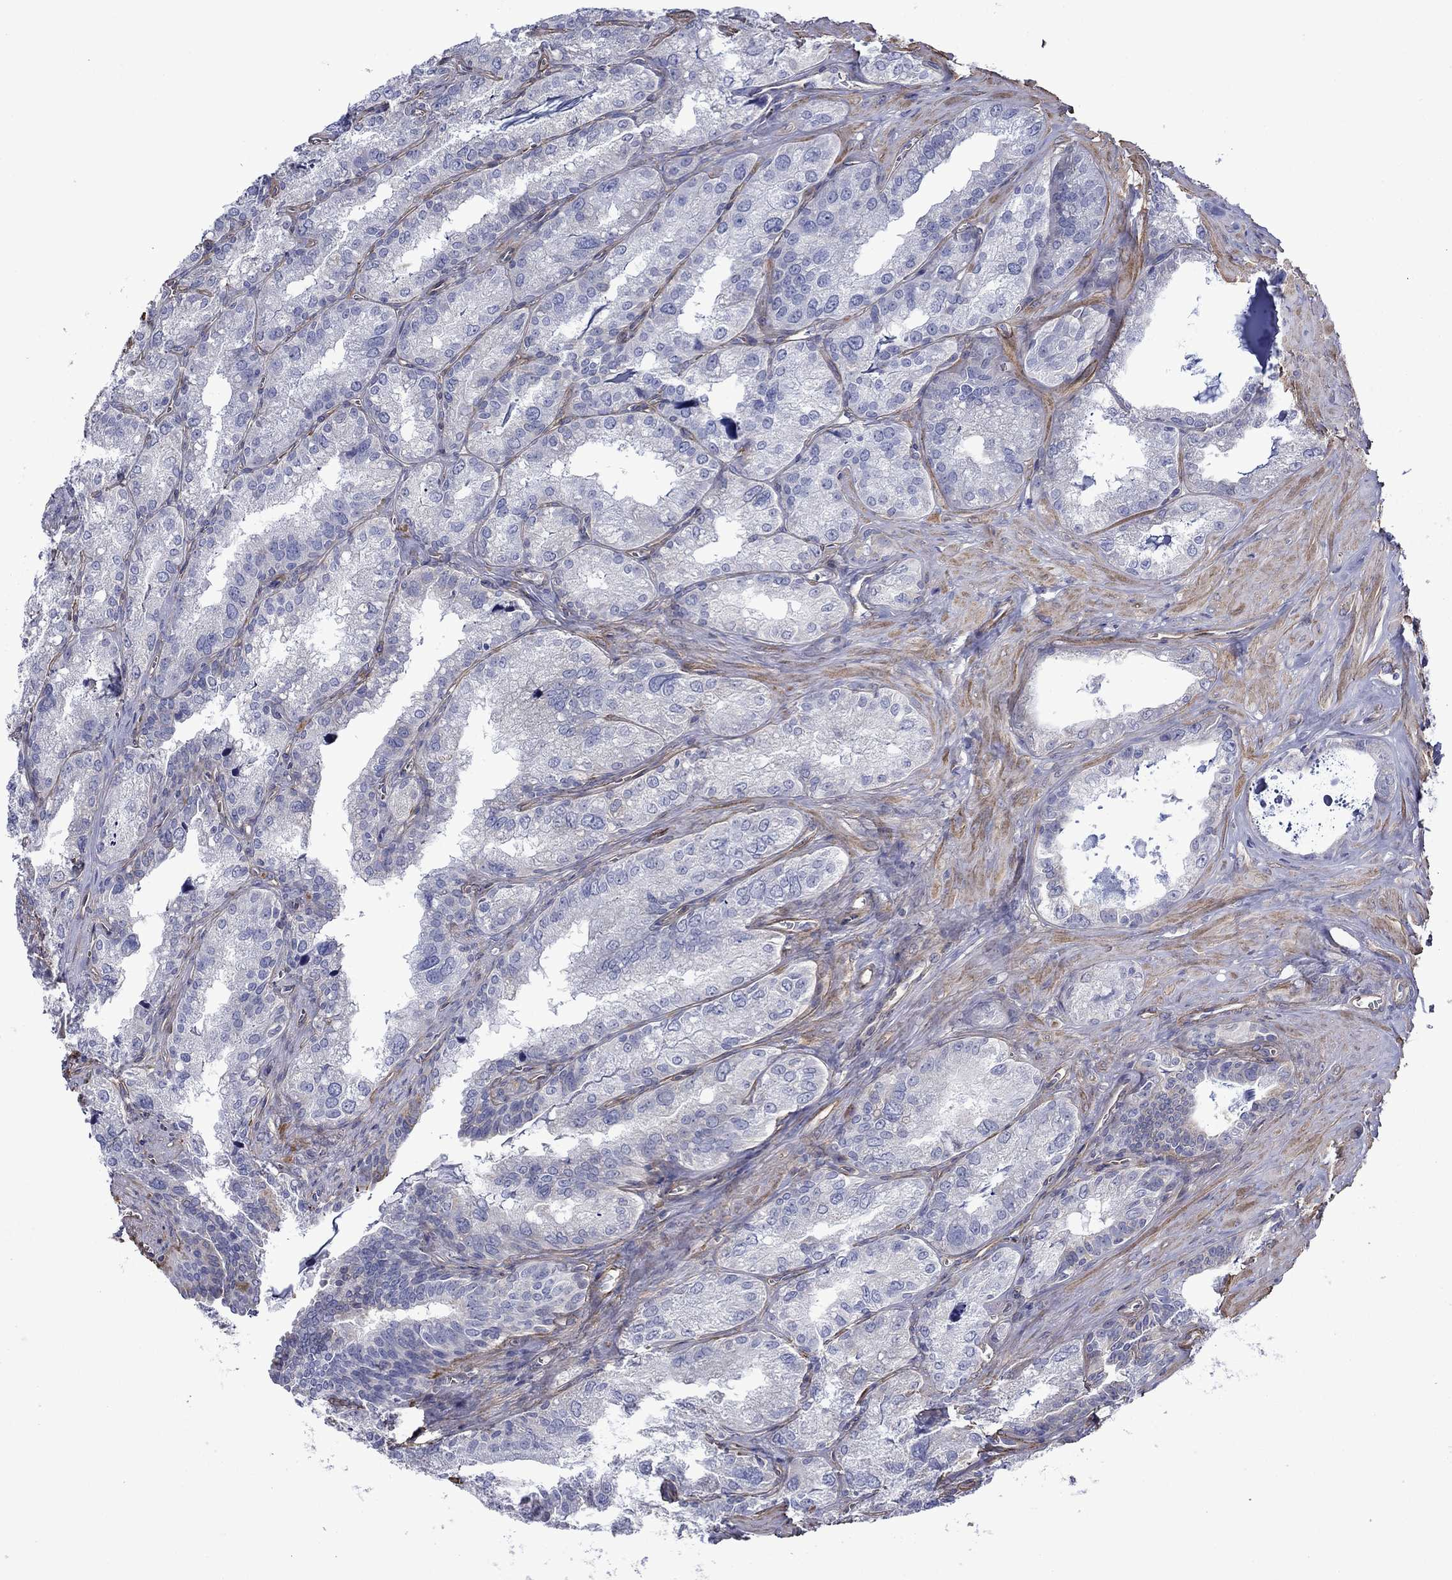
{"staining": {"intensity": "negative", "quantity": "none", "location": "none"}, "tissue": "seminal vesicle", "cell_type": "Glandular cells", "image_type": "normal", "snomed": [{"axis": "morphology", "description": "Normal tissue, NOS"}, {"axis": "topography", "description": "Seminal veicle"}], "caption": "IHC histopathology image of benign seminal vesicle stained for a protein (brown), which demonstrates no positivity in glandular cells.", "gene": "HSPG2", "patient": {"sex": "male", "age": 57}}